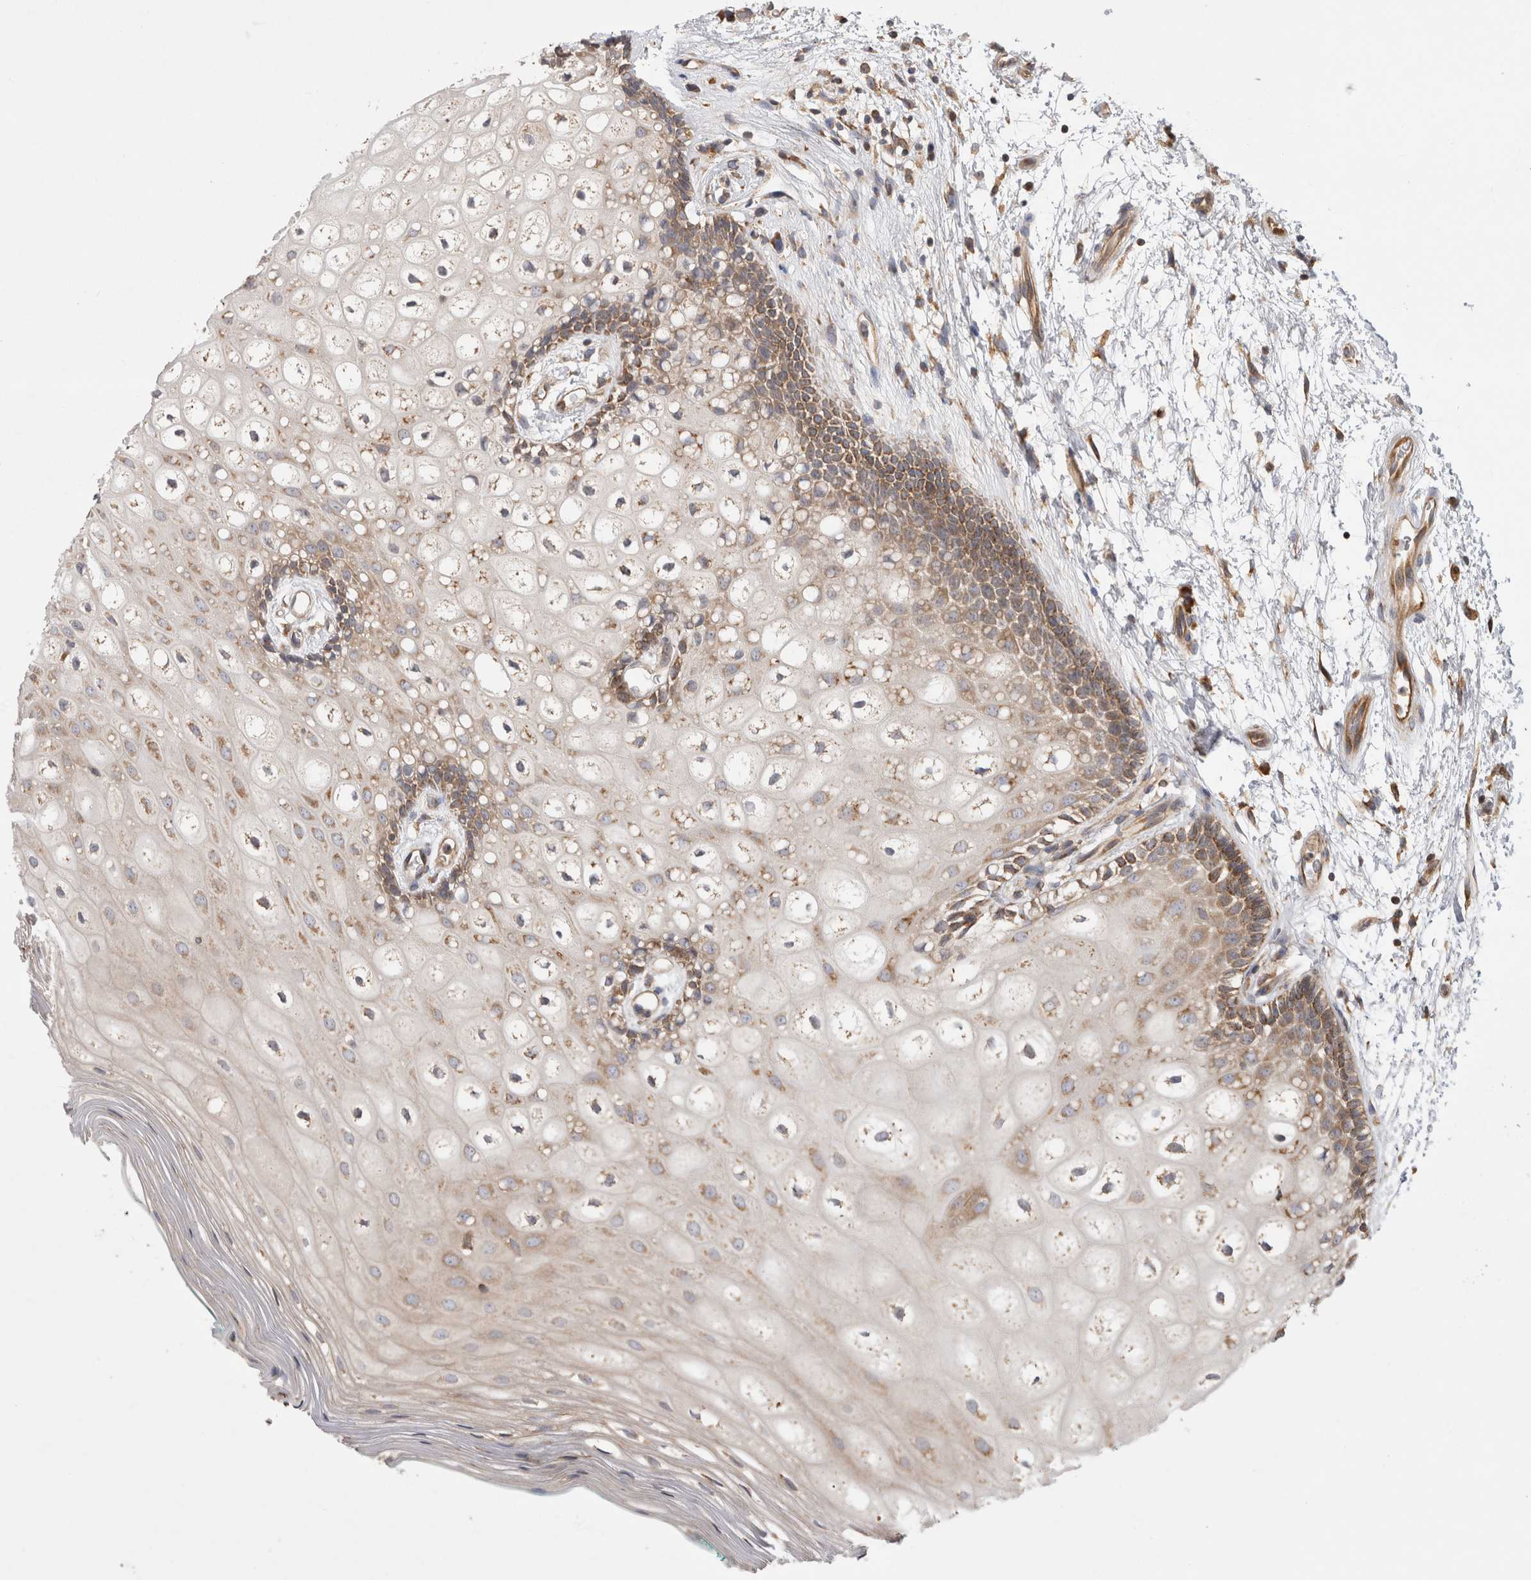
{"staining": {"intensity": "moderate", "quantity": "<25%", "location": "cytoplasmic/membranous"}, "tissue": "oral mucosa", "cell_type": "Squamous epithelial cells", "image_type": "normal", "snomed": [{"axis": "morphology", "description": "Normal tissue, NOS"}, {"axis": "topography", "description": "Skeletal muscle"}, {"axis": "topography", "description": "Oral tissue"}, {"axis": "topography", "description": "Peripheral nerve tissue"}], "caption": "Squamous epithelial cells exhibit low levels of moderate cytoplasmic/membranous positivity in about <25% of cells in normal oral mucosa. (Brightfield microscopy of DAB IHC at high magnification).", "gene": "PDCD10", "patient": {"sex": "female", "age": 84}}